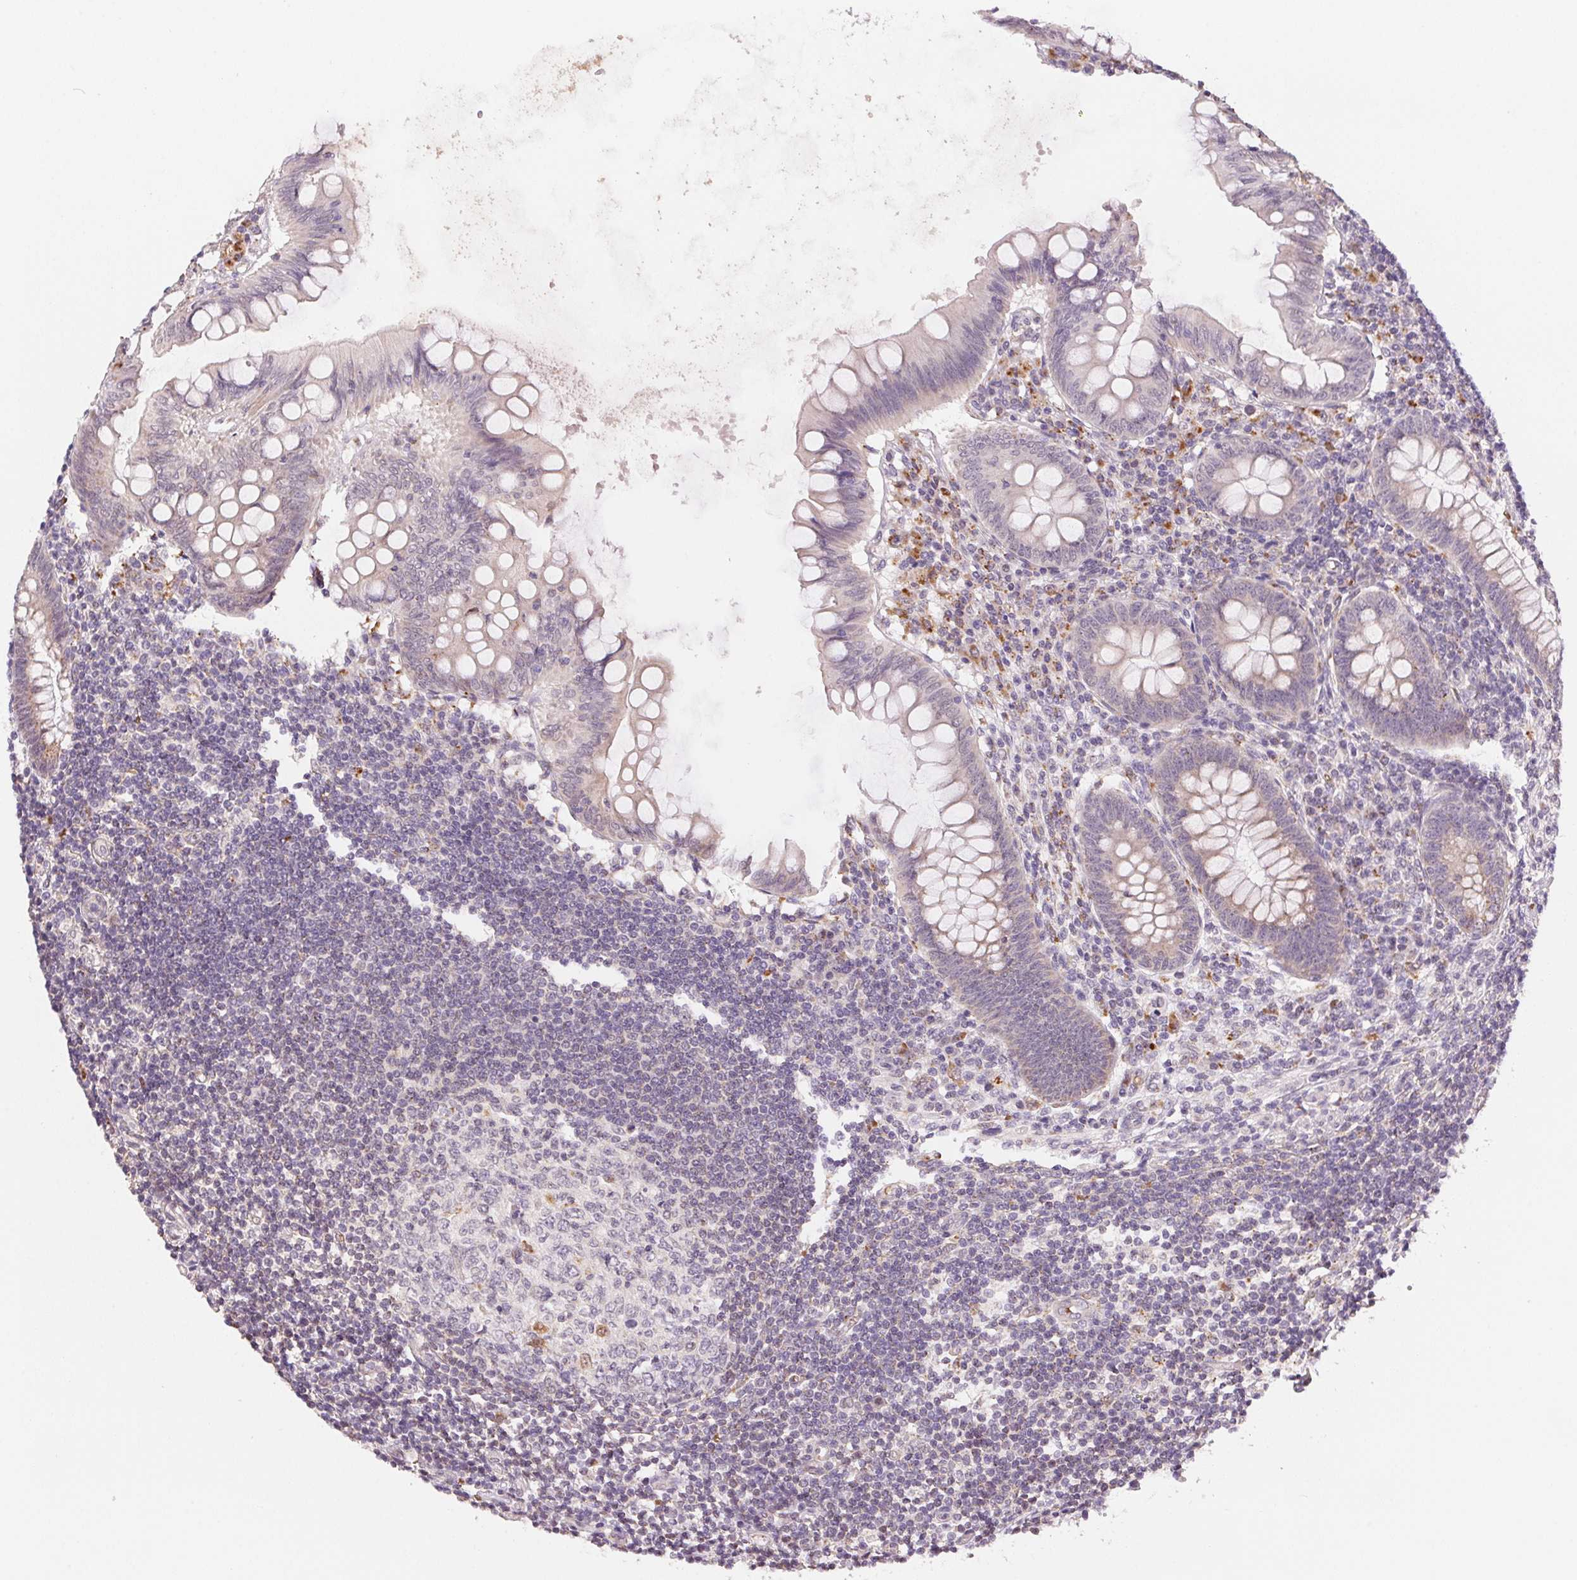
{"staining": {"intensity": "weak", "quantity": "<25%", "location": "cytoplasmic/membranous"}, "tissue": "appendix", "cell_type": "Glandular cells", "image_type": "normal", "snomed": [{"axis": "morphology", "description": "Normal tissue, NOS"}, {"axis": "topography", "description": "Appendix"}], "caption": "A photomicrograph of appendix stained for a protein shows no brown staining in glandular cells. (DAB immunohistochemistry visualized using brightfield microscopy, high magnification).", "gene": "METTL13", "patient": {"sex": "female", "age": 57}}